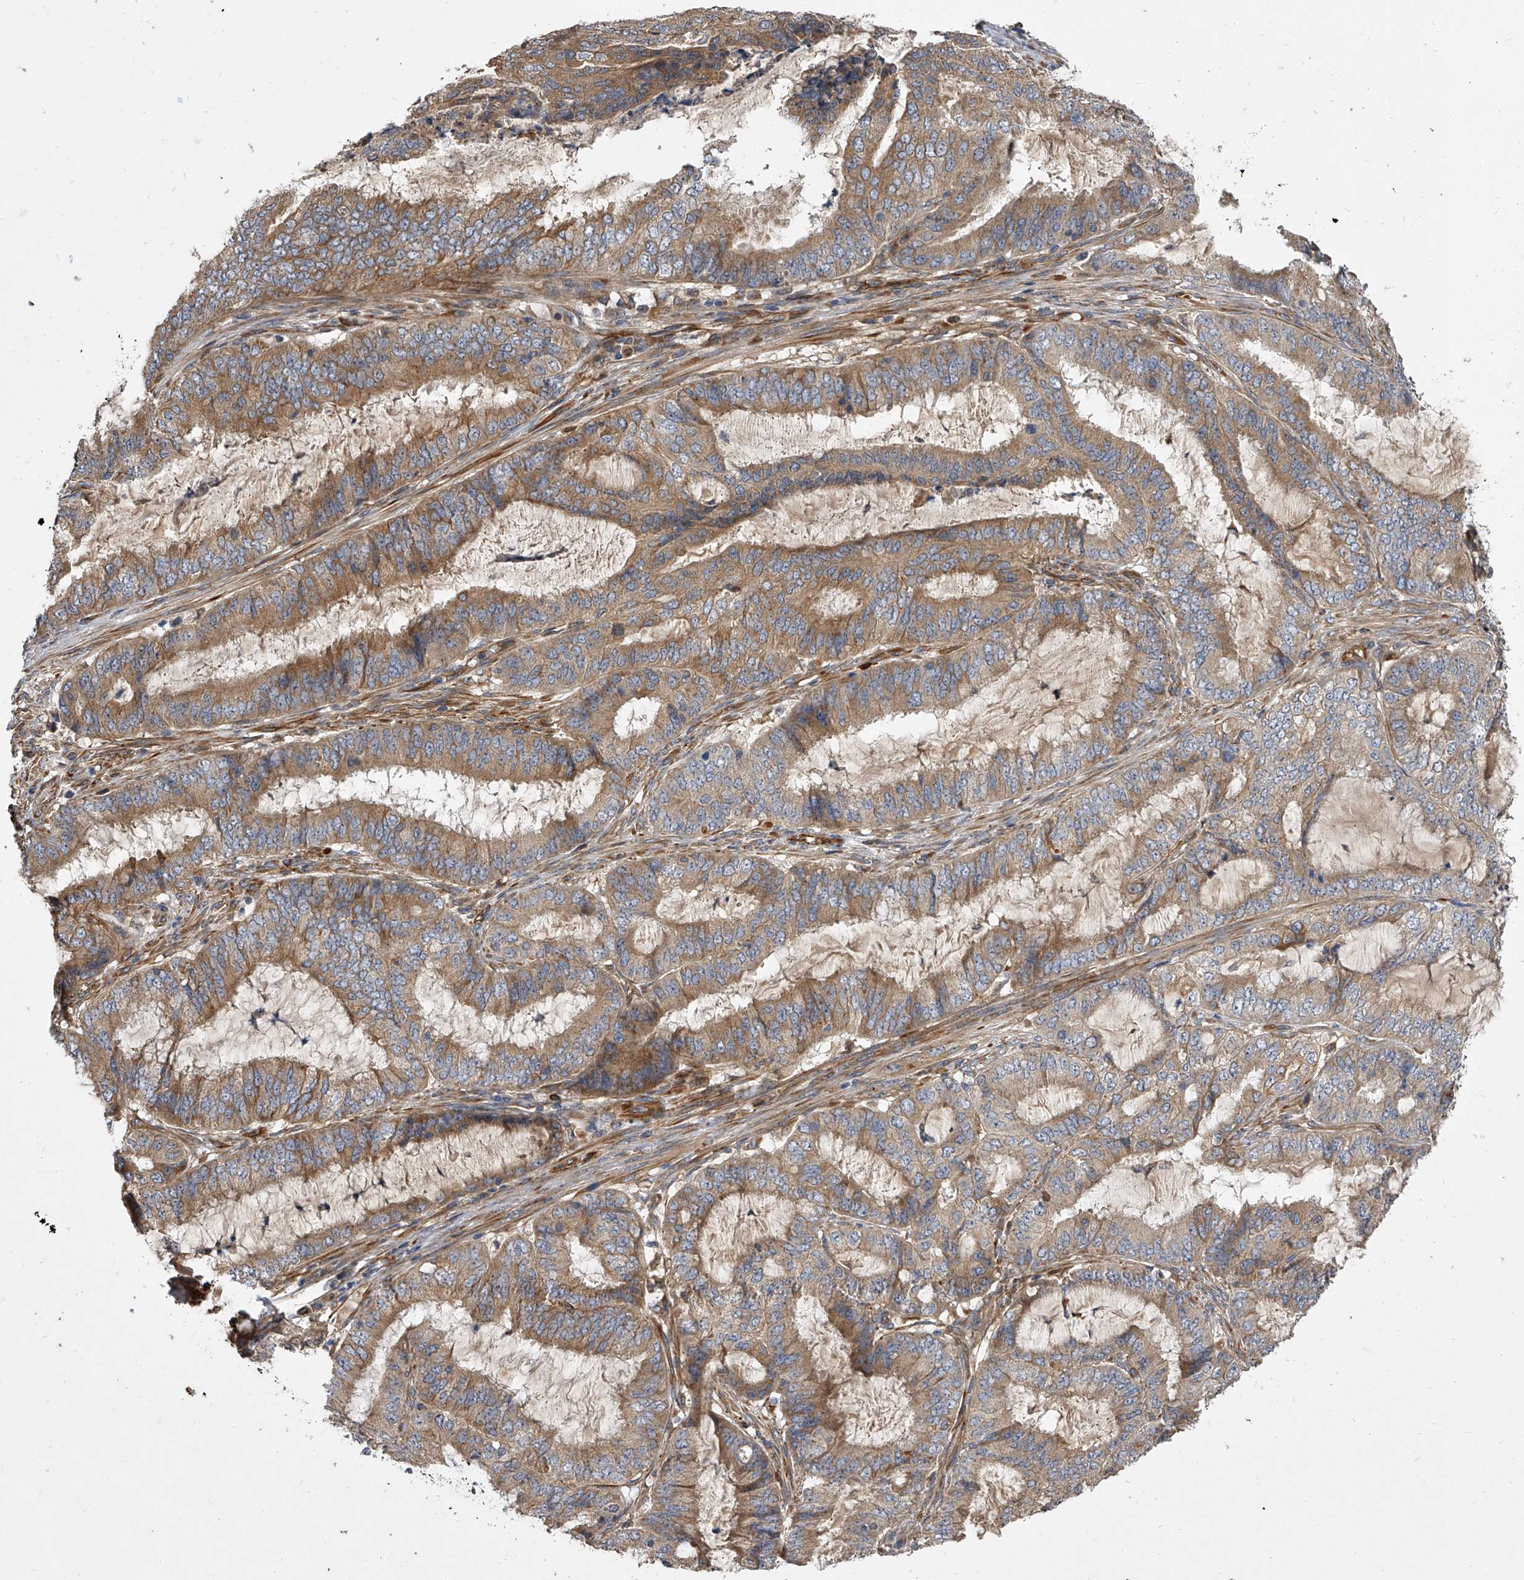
{"staining": {"intensity": "moderate", "quantity": ">75%", "location": "cytoplasmic/membranous"}, "tissue": "endometrial cancer", "cell_type": "Tumor cells", "image_type": "cancer", "snomed": [{"axis": "morphology", "description": "Adenocarcinoma, NOS"}, {"axis": "topography", "description": "Endometrium"}], "caption": "This micrograph displays endometrial cancer (adenocarcinoma) stained with IHC to label a protein in brown. The cytoplasmic/membranous of tumor cells show moderate positivity for the protein. Nuclei are counter-stained blue.", "gene": "EXOC4", "patient": {"sex": "female", "age": 51}}